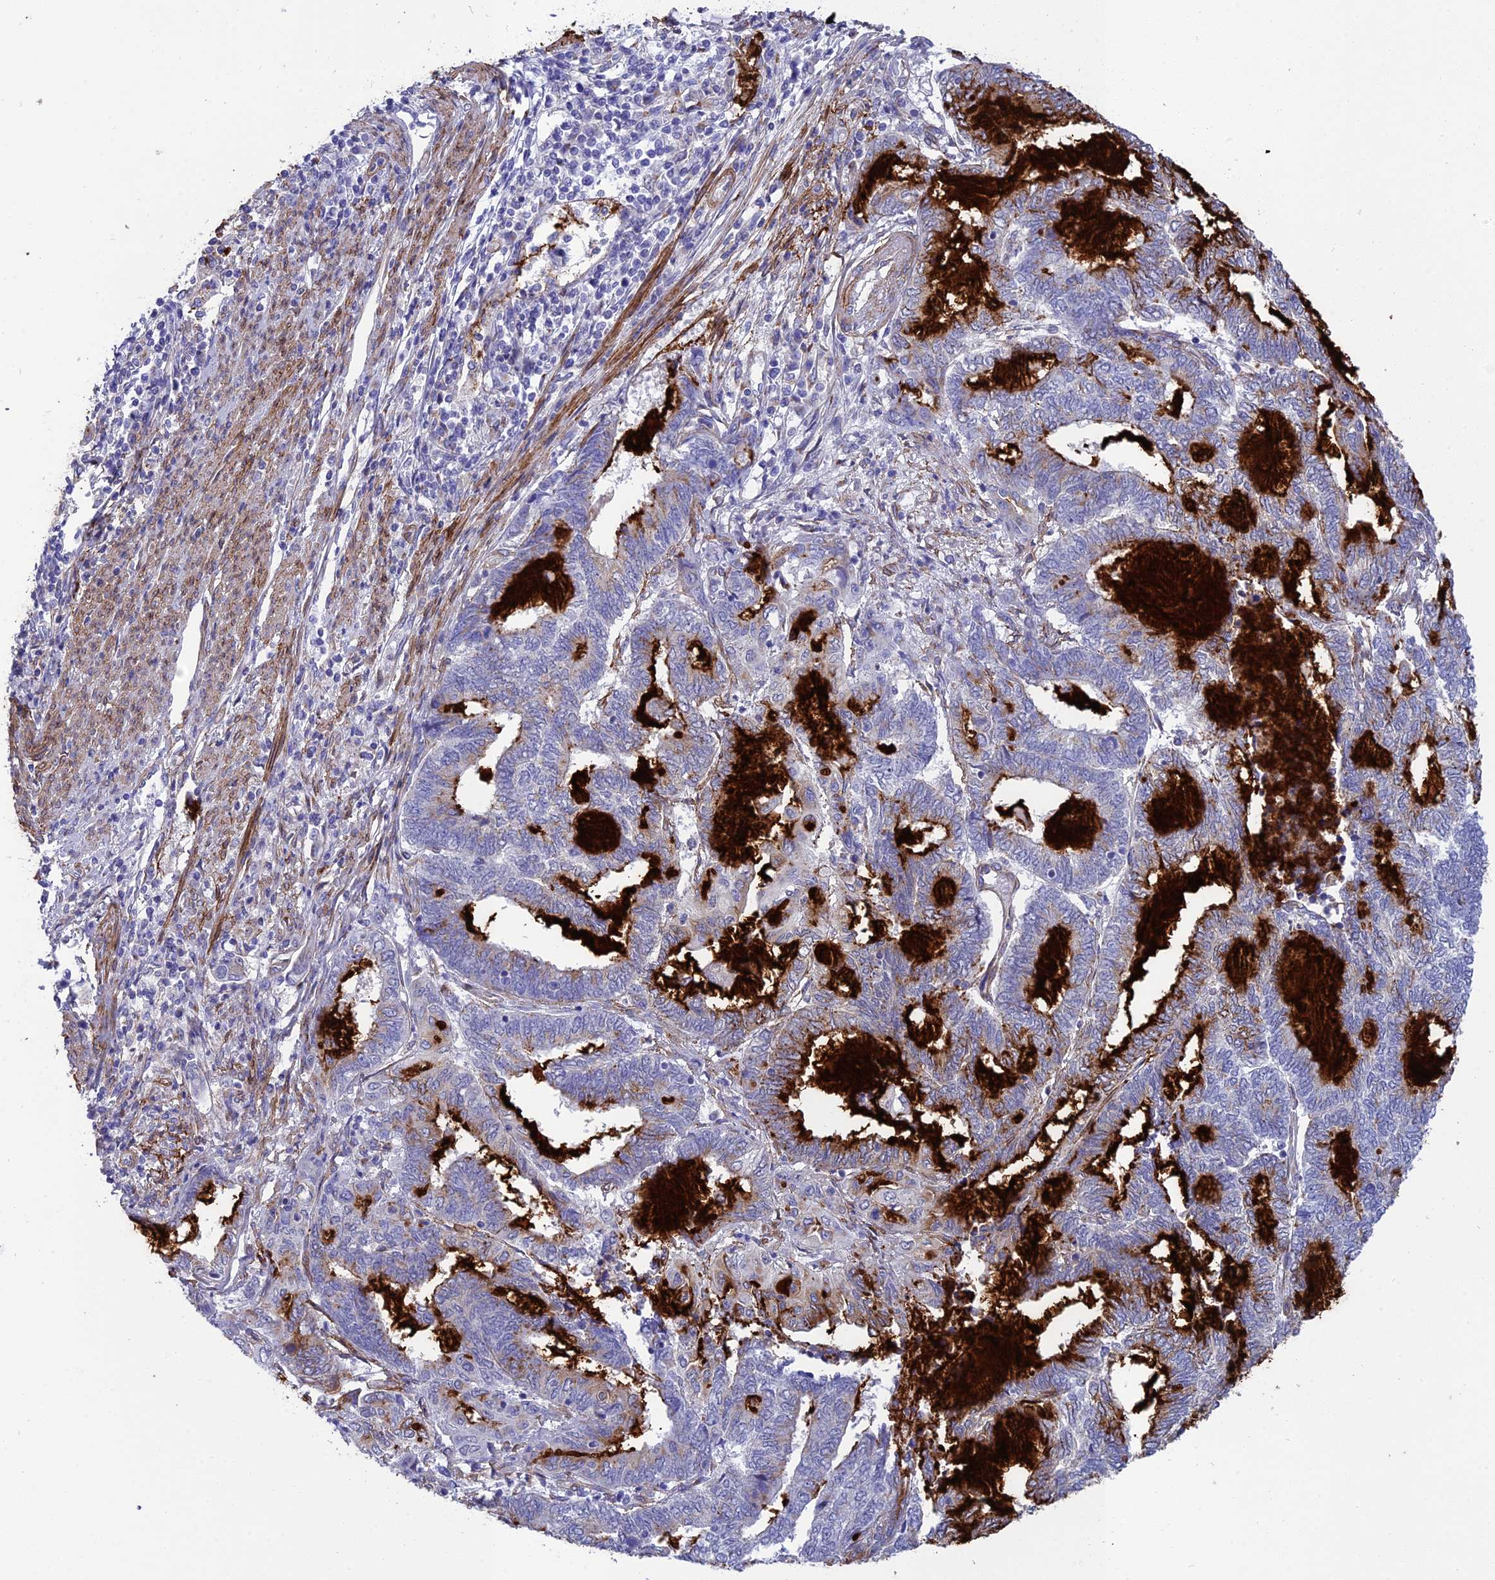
{"staining": {"intensity": "strong", "quantity": "<25%", "location": "cytoplasmic/membranous"}, "tissue": "endometrial cancer", "cell_type": "Tumor cells", "image_type": "cancer", "snomed": [{"axis": "morphology", "description": "Adenocarcinoma, NOS"}, {"axis": "topography", "description": "Uterus"}, {"axis": "topography", "description": "Endometrium"}], "caption": "This is a micrograph of immunohistochemistry staining of endometrial adenocarcinoma, which shows strong expression in the cytoplasmic/membranous of tumor cells.", "gene": "TNS1", "patient": {"sex": "female", "age": 70}}